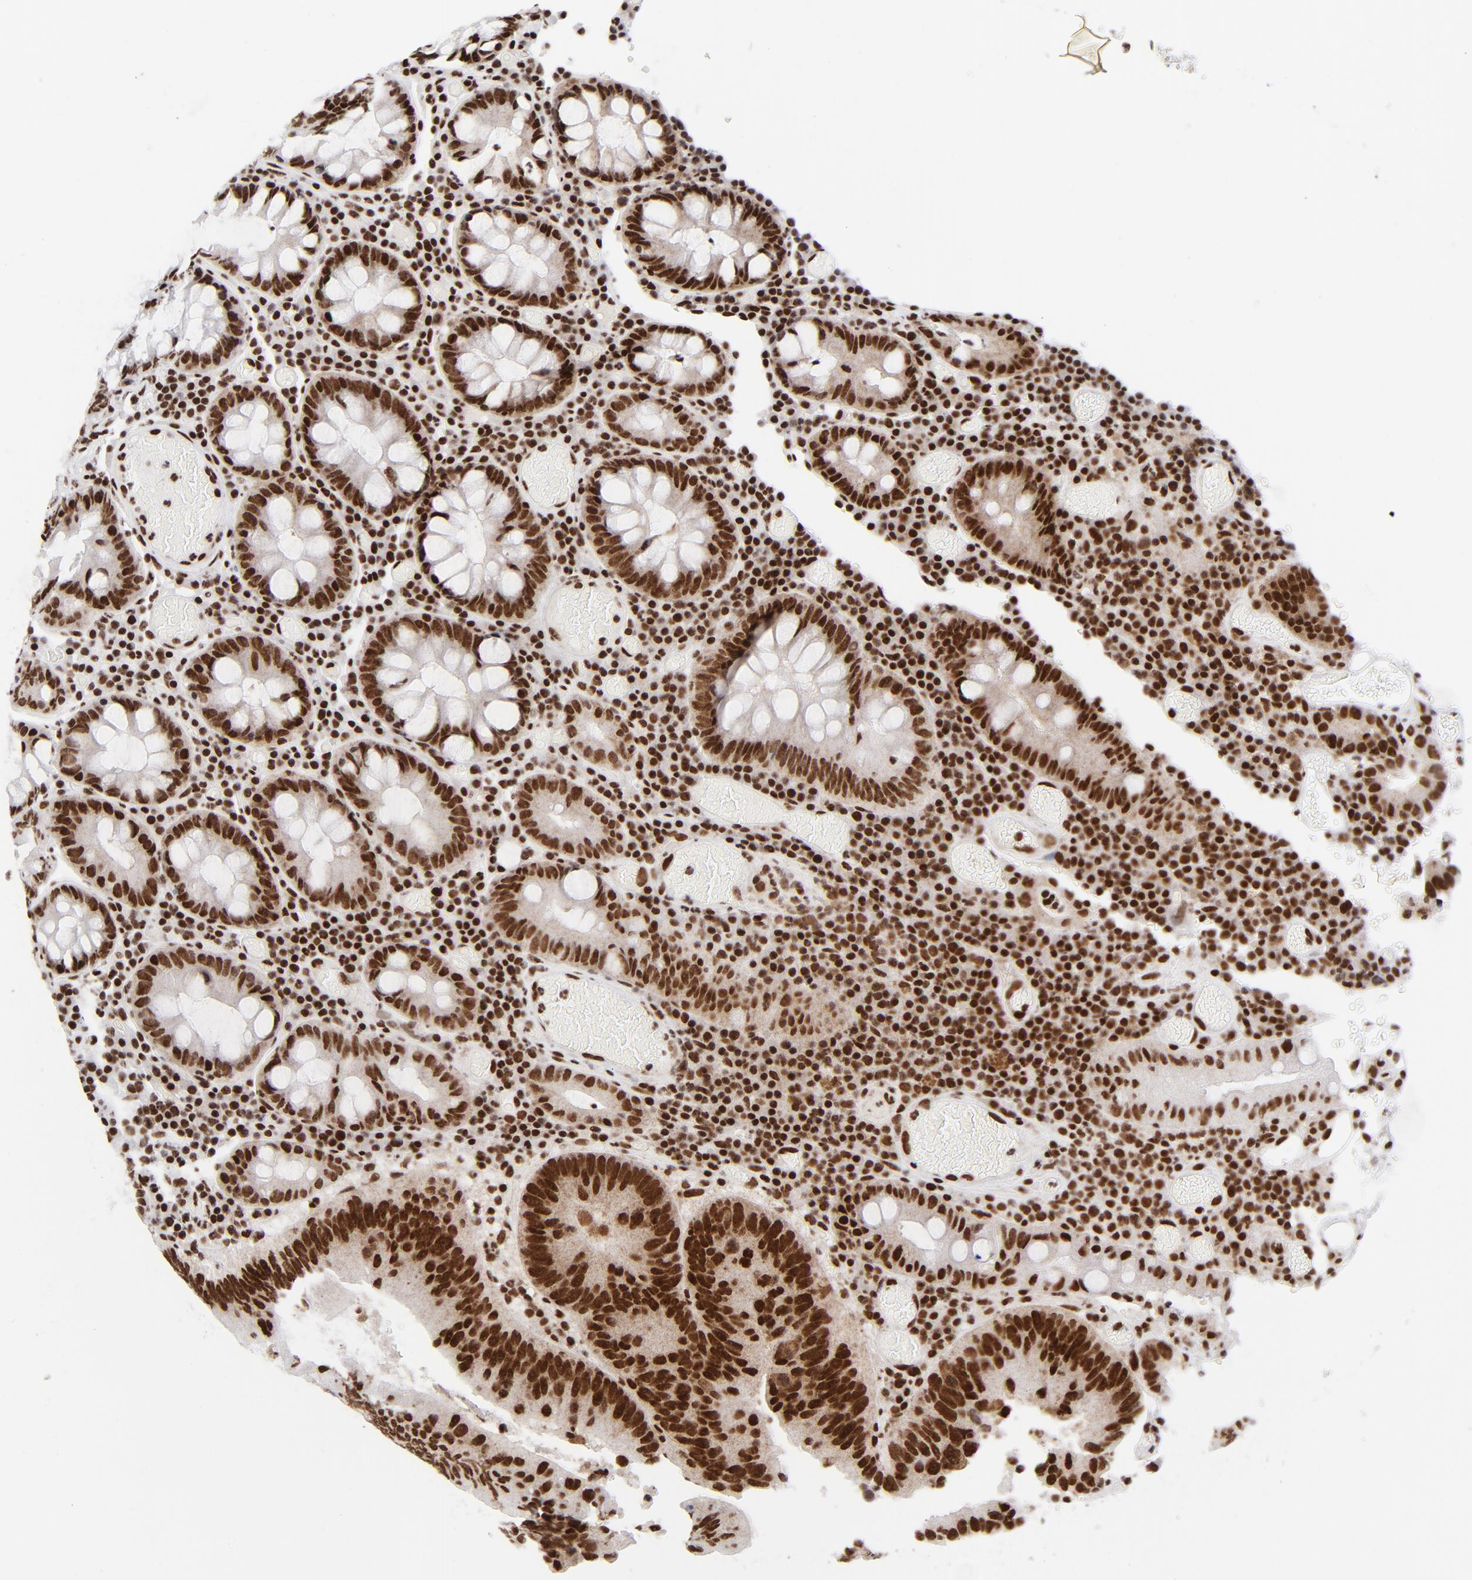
{"staining": {"intensity": "strong", "quantity": ">75%", "location": "nuclear"}, "tissue": "colorectal cancer", "cell_type": "Tumor cells", "image_type": "cancer", "snomed": [{"axis": "morphology", "description": "Normal tissue, NOS"}, {"axis": "morphology", "description": "Adenocarcinoma, NOS"}, {"axis": "topography", "description": "Colon"}], "caption": "High-magnification brightfield microscopy of colorectal cancer stained with DAB (3,3'-diaminobenzidine) (brown) and counterstained with hematoxylin (blue). tumor cells exhibit strong nuclear expression is appreciated in approximately>75% of cells.", "gene": "NFYB", "patient": {"sex": "female", "age": 78}}